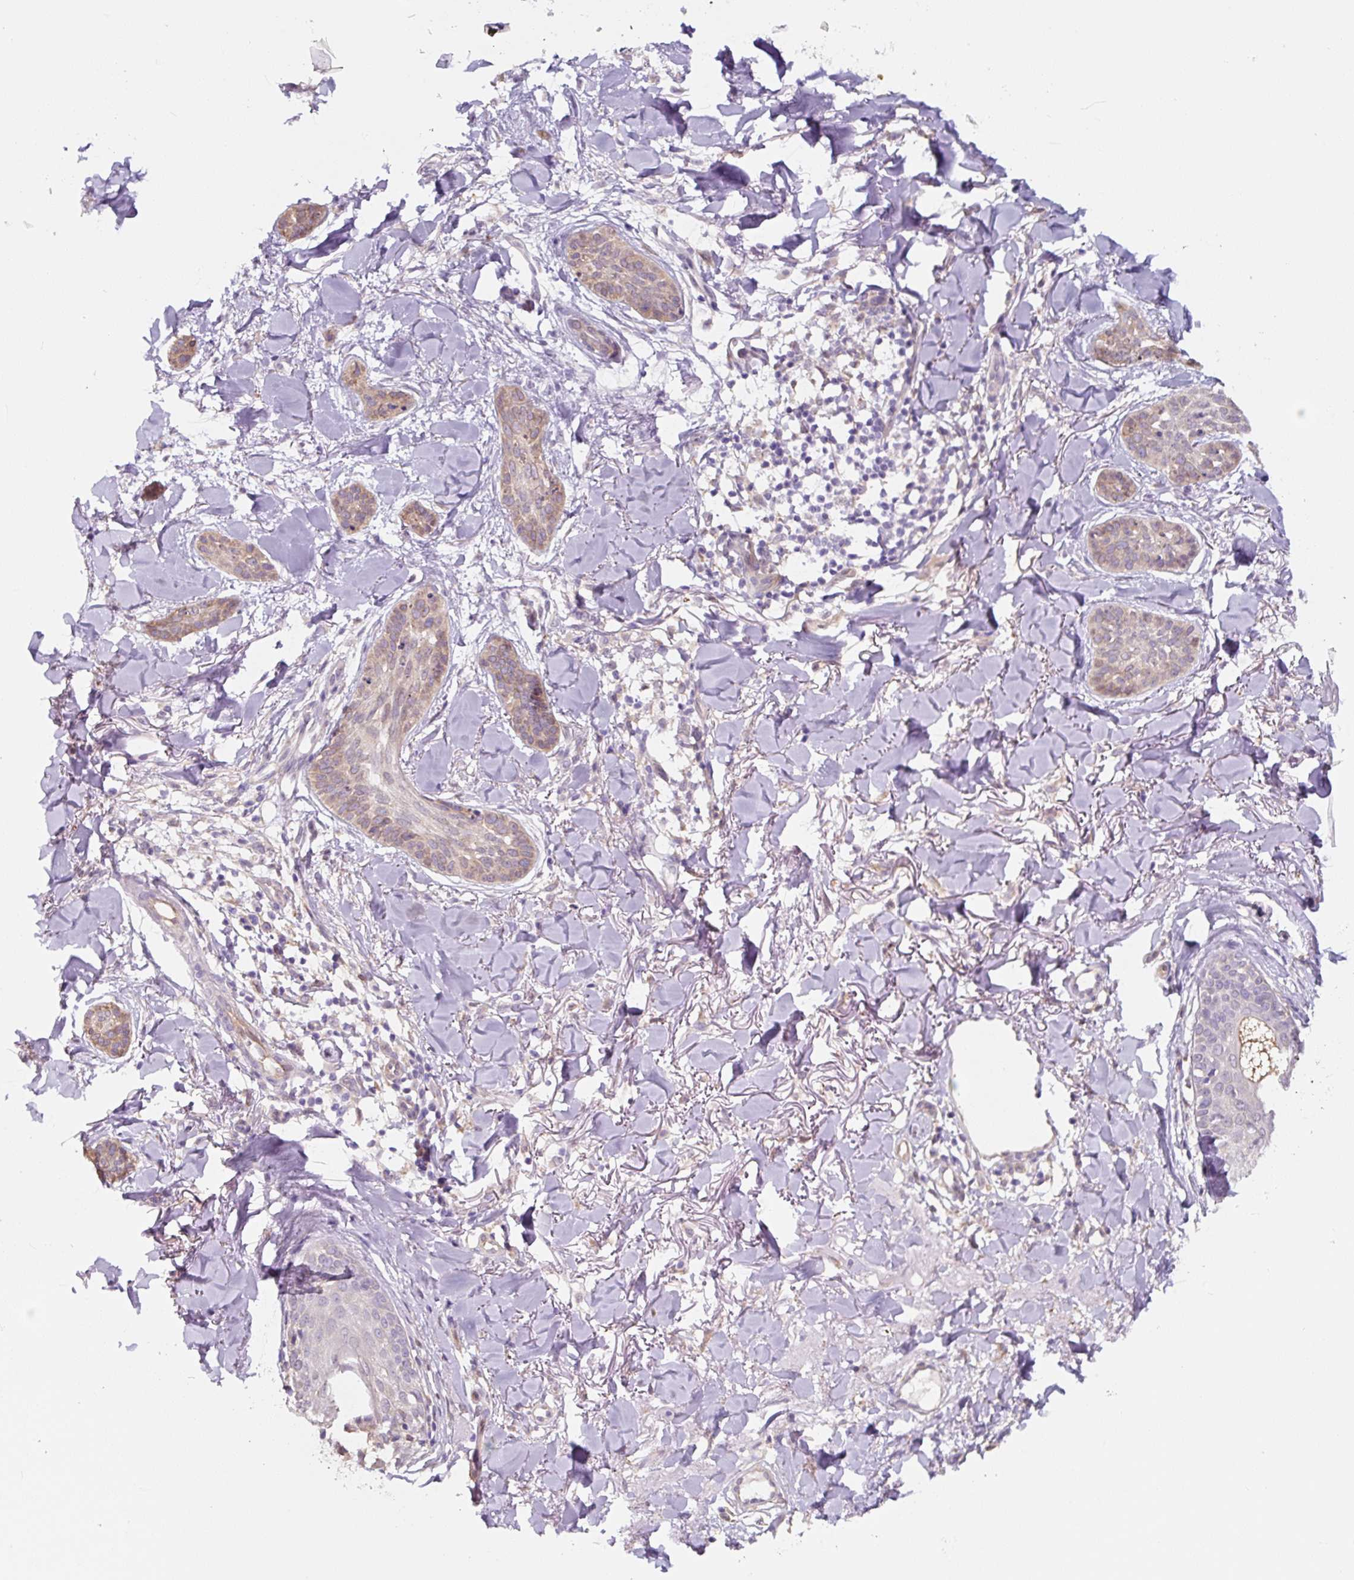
{"staining": {"intensity": "weak", "quantity": ">75%", "location": "cytoplasmic/membranous"}, "tissue": "skin cancer", "cell_type": "Tumor cells", "image_type": "cancer", "snomed": [{"axis": "morphology", "description": "Basal cell carcinoma"}, {"axis": "topography", "description": "Skin"}], "caption": "Protein analysis of skin basal cell carcinoma tissue exhibits weak cytoplasmic/membranous staining in approximately >75% of tumor cells. The staining was performed using DAB, with brown indicating positive protein expression. Nuclei are stained blue with hematoxylin.", "gene": "ASRGL1", "patient": {"sex": "male", "age": 52}}